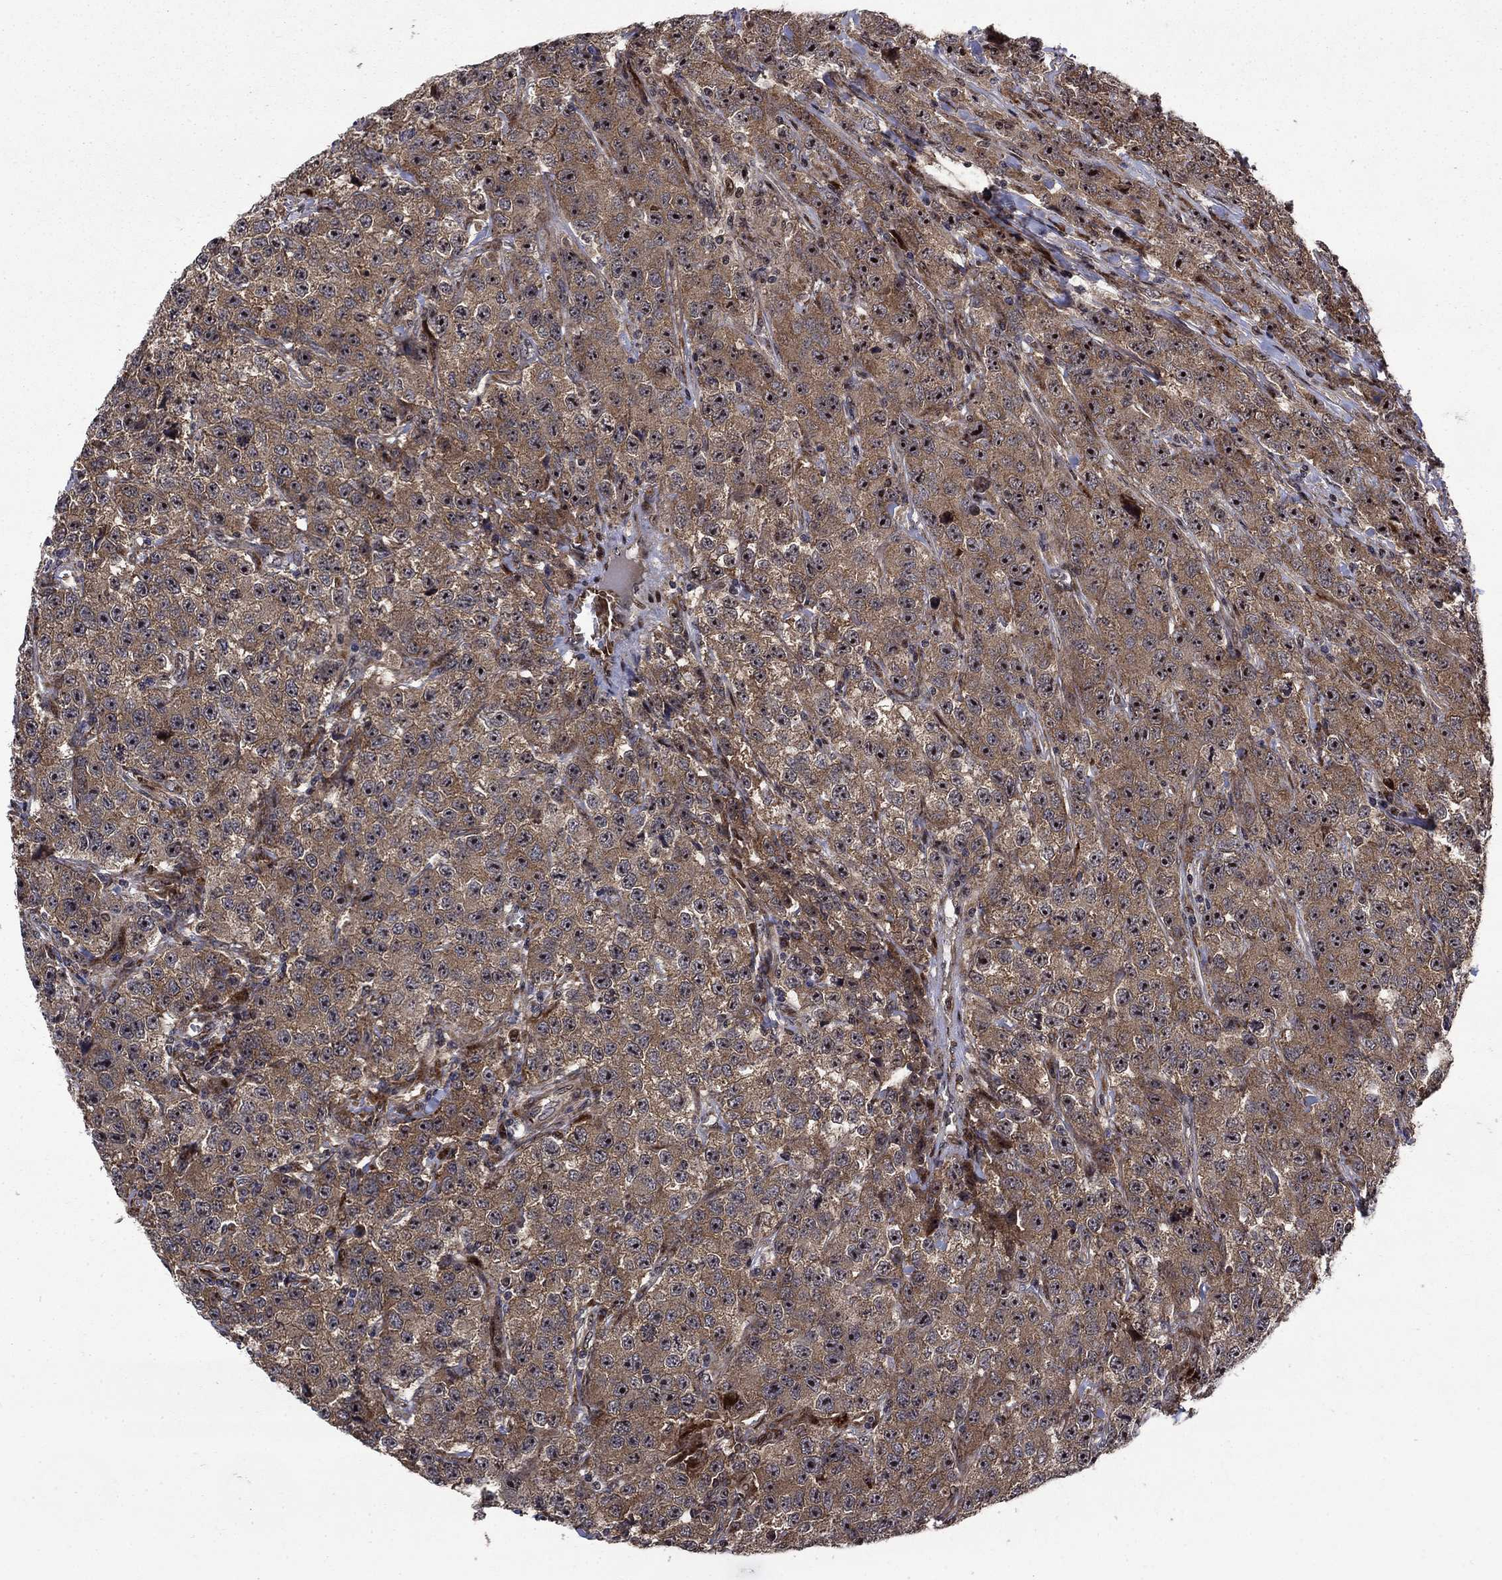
{"staining": {"intensity": "moderate", "quantity": ">75%", "location": "cytoplasmic/membranous,nuclear"}, "tissue": "testis cancer", "cell_type": "Tumor cells", "image_type": "cancer", "snomed": [{"axis": "morphology", "description": "Seminoma, NOS"}, {"axis": "topography", "description": "Testis"}], "caption": "The histopathology image exhibits immunohistochemical staining of testis cancer. There is moderate cytoplasmic/membranous and nuclear staining is seen in approximately >75% of tumor cells.", "gene": "AGTPBP1", "patient": {"sex": "male", "age": 59}}